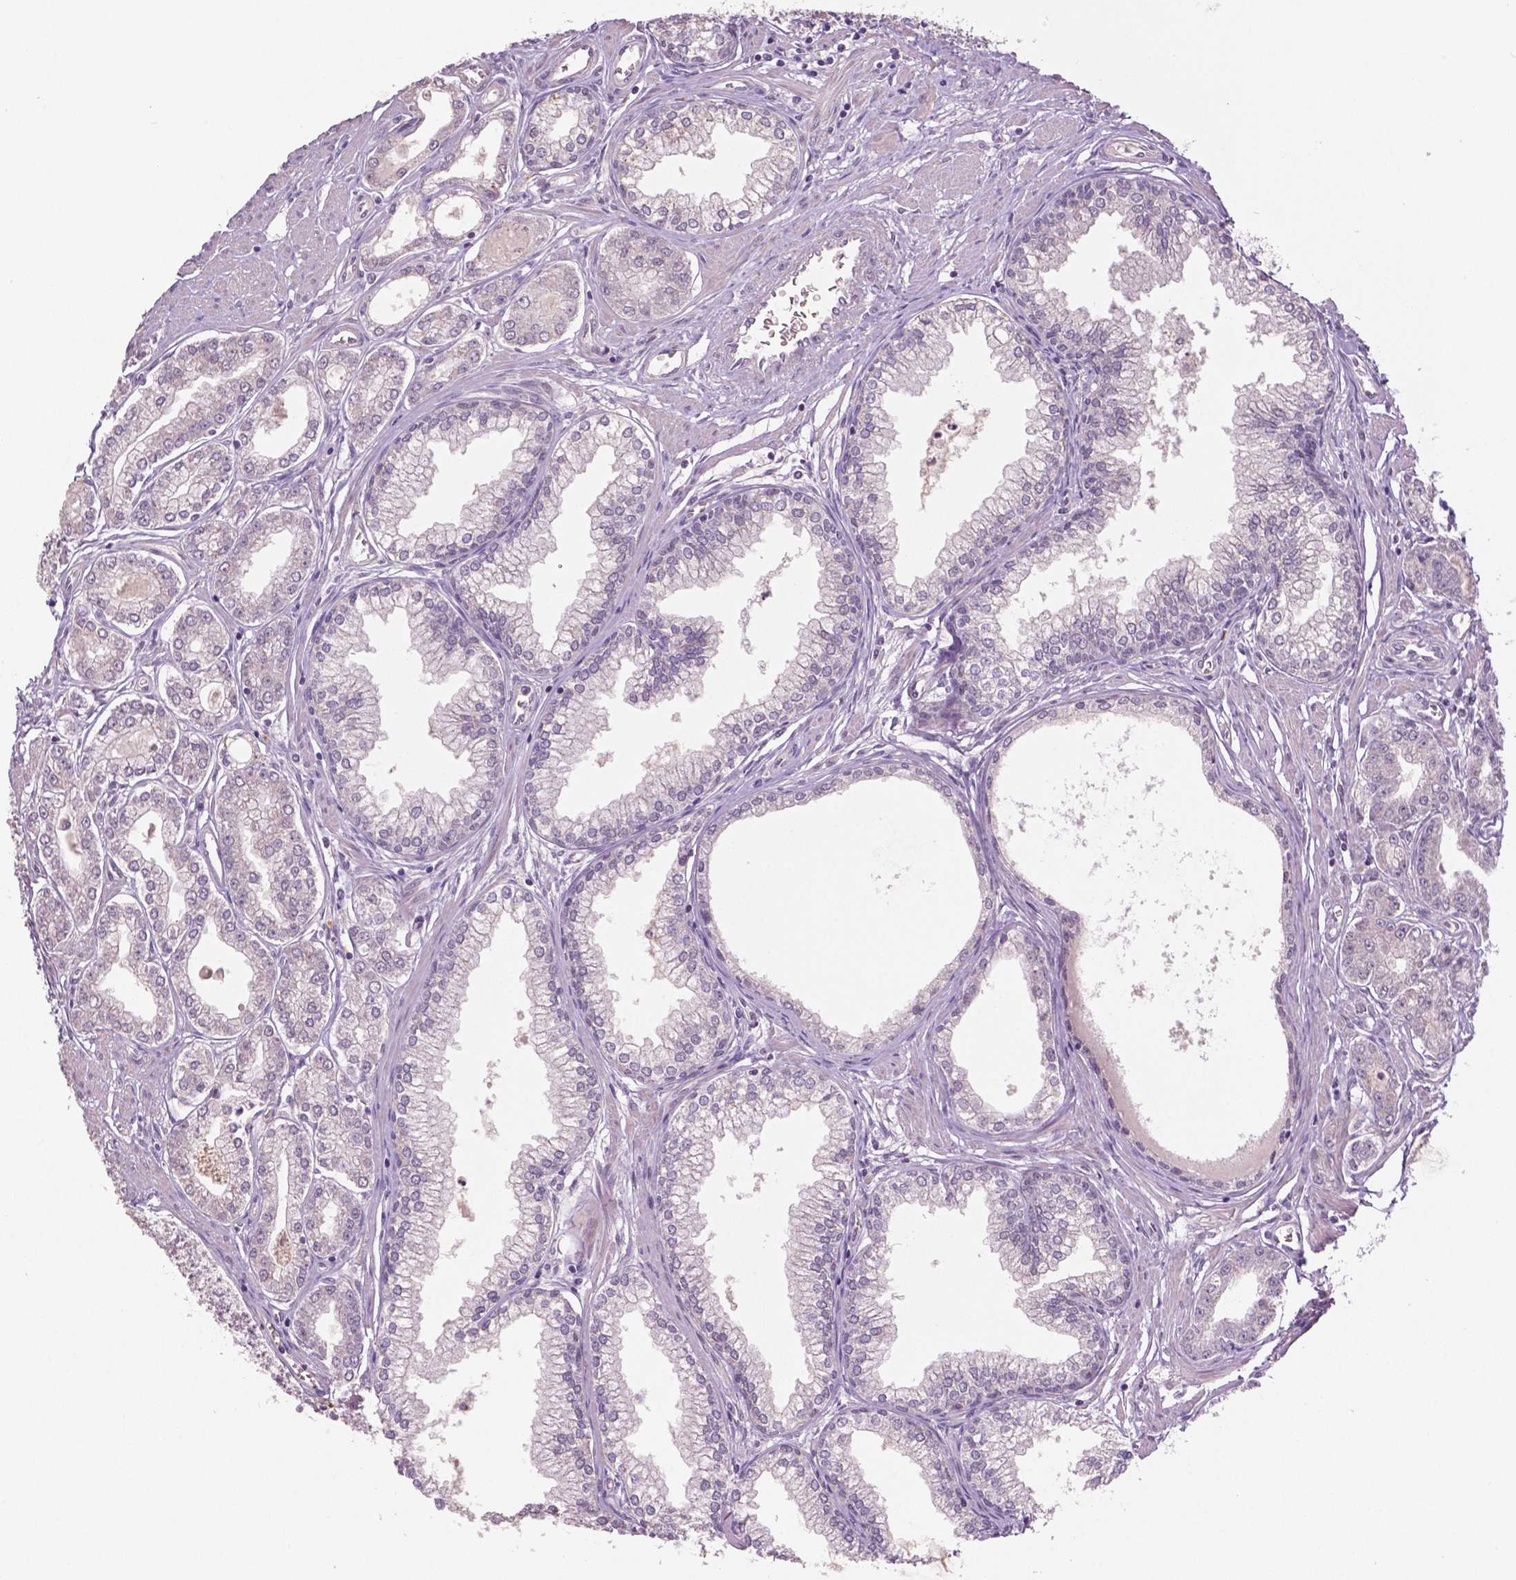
{"staining": {"intensity": "negative", "quantity": "none", "location": "none"}, "tissue": "prostate cancer", "cell_type": "Tumor cells", "image_type": "cancer", "snomed": [{"axis": "morphology", "description": "Adenocarcinoma, NOS"}, {"axis": "topography", "description": "Prostate"}], "caption": "There is no significant staining in tumor cells of prostate cancer (adenocarcinoma).", "gene": "MKI67", "patient": {"sex": "male", "age": 71}}